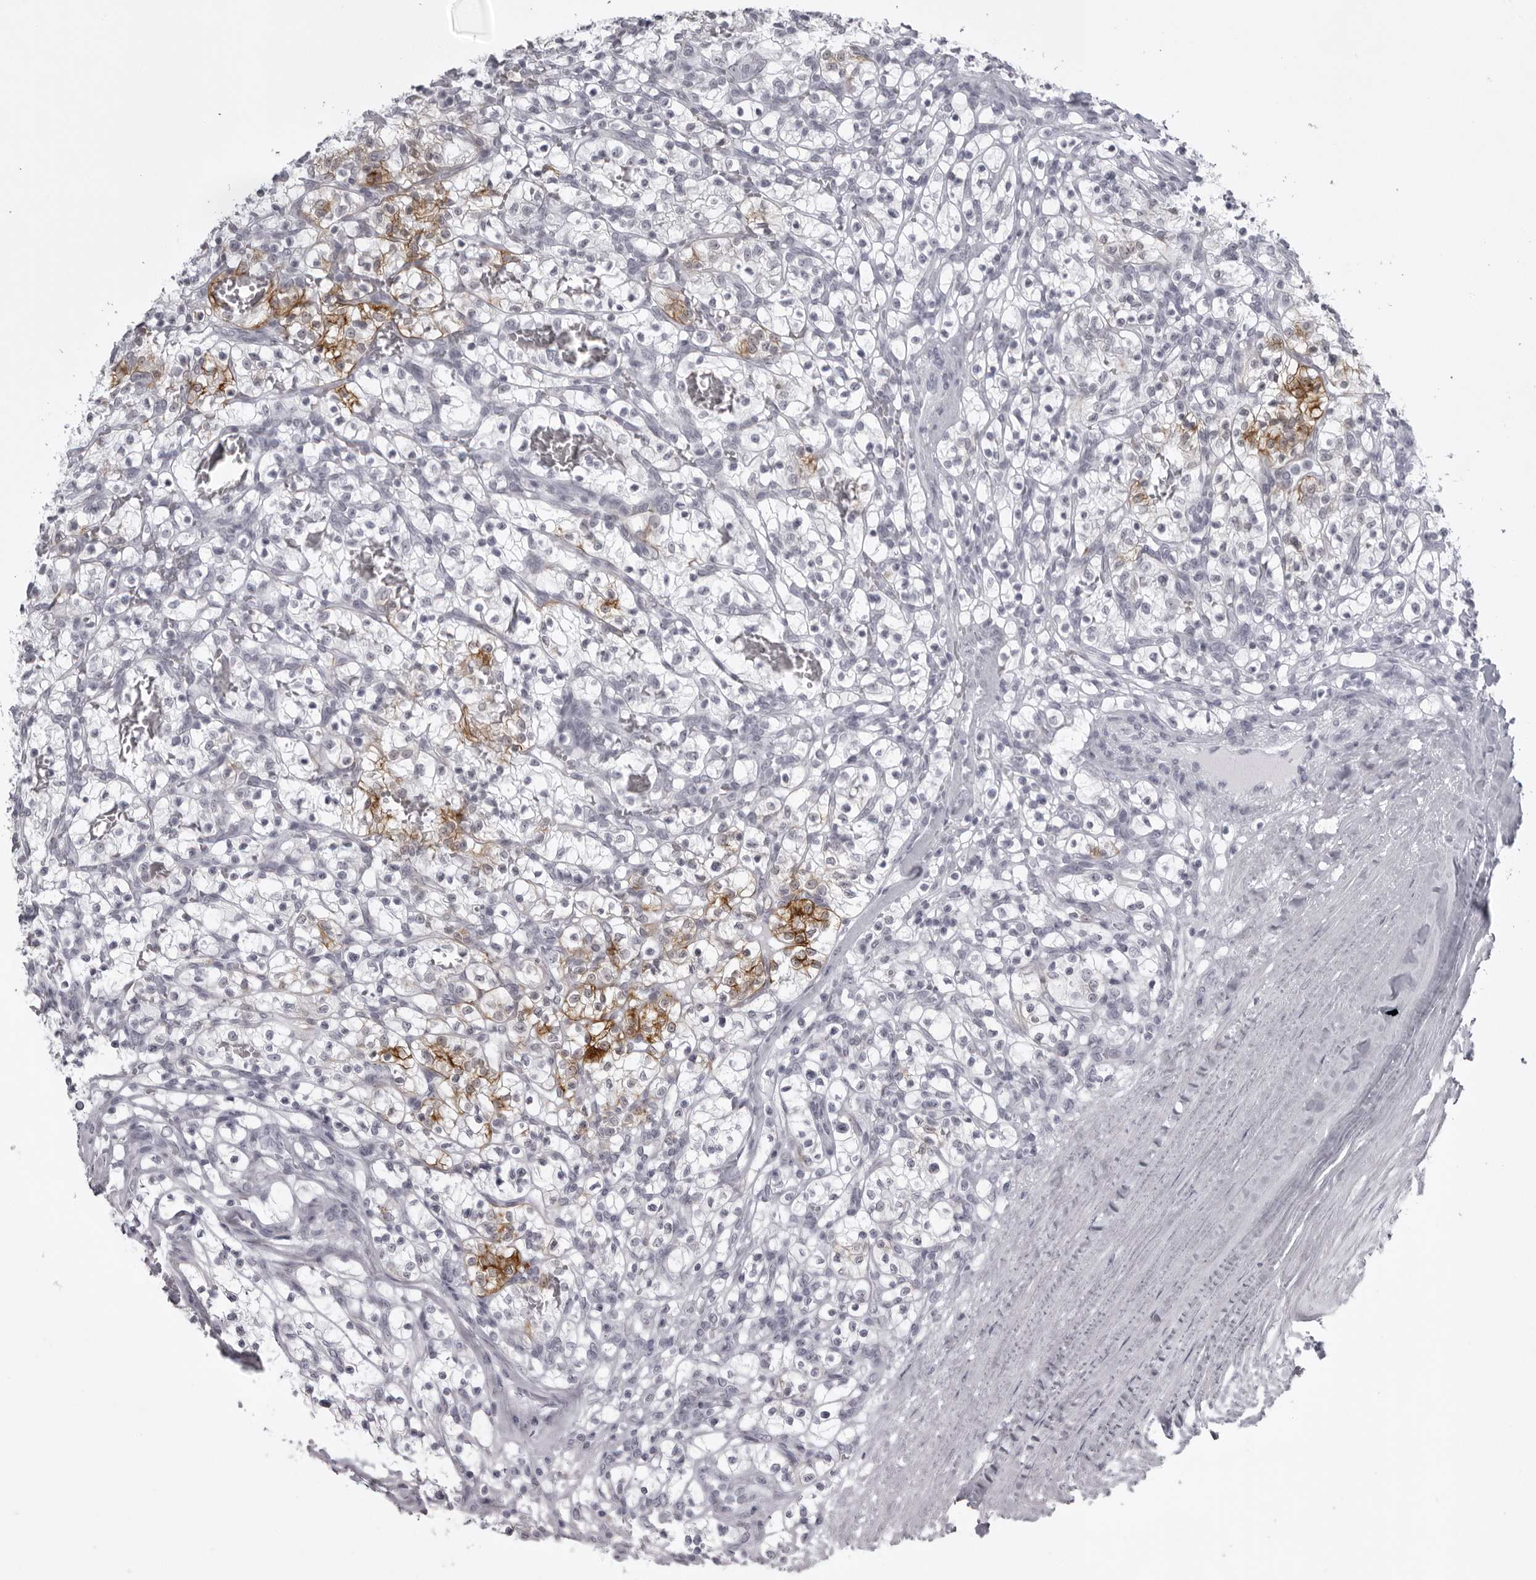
{"staining": {"intensity": "strong", "quantity": "<25%", "location": "cytoplasmic/membranous"}, "tissue": "renal cancer", "cell_type": "Tumor cells", "image_type": "cancer", "snomed": [{"axis": "morphology", "description": "Adenocarcinoma, NOS"}, {"axis": "topography", "description": "Kidney"}], "caption": "Immunohistochemical staining of human adenocarcinoma (renal) displays medium levels of strong cytoplasmic/membranous staining in about <25% of tumor cells. (DAB = brown stain, brightfield microscopy at high magnification).", "gene": "UROD", "patient": {"sex": "female", "age": 57}}